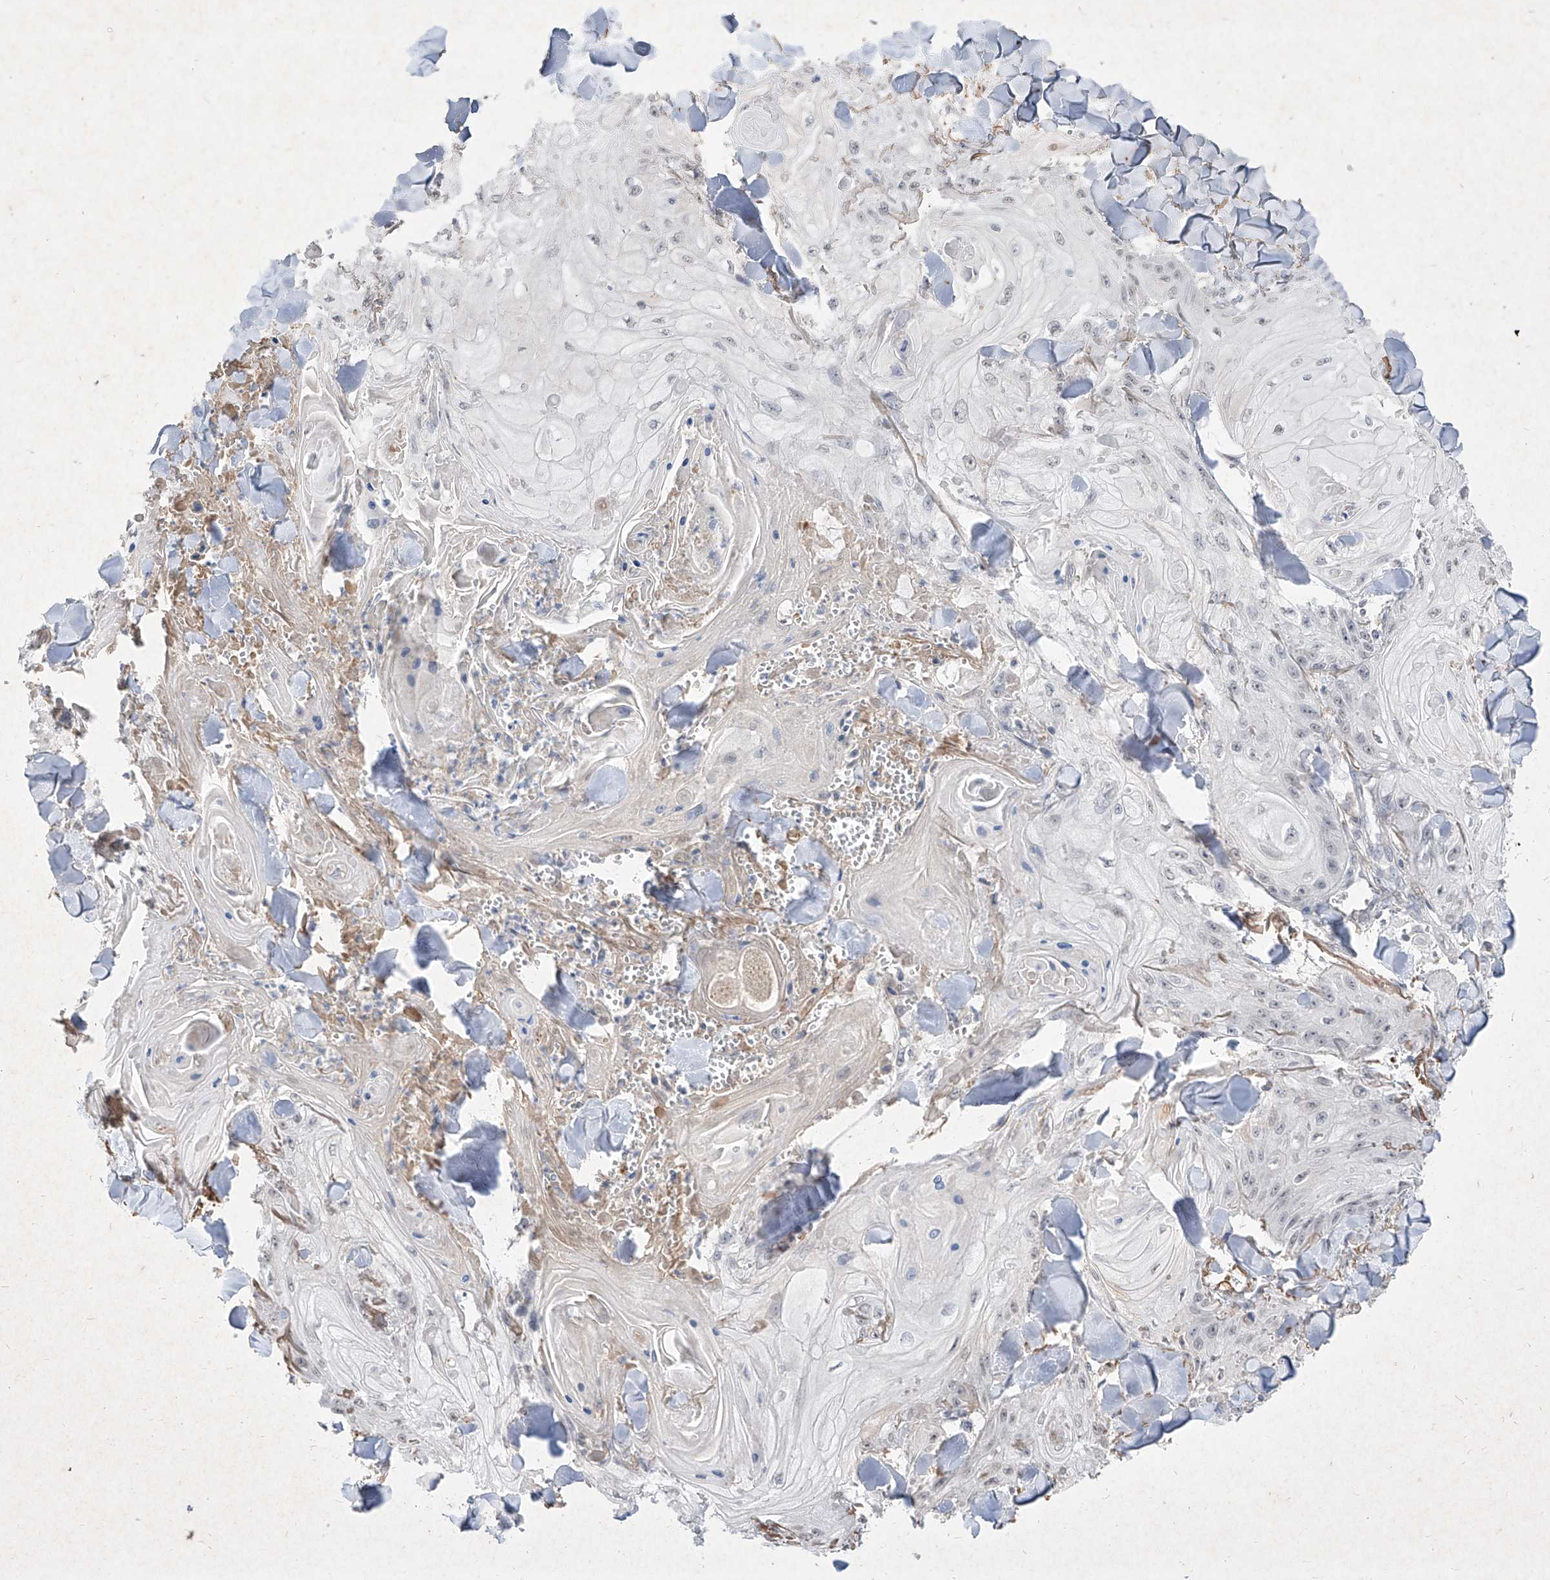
{"staining": {"intensity": "negative", "quantity": "none", "location": "none"}, "tissue": "skin cancer", "cell_type": "Tumor cells", "image_type": "cancer", "snomed": [{"axis": "morphology", "description": "Squamous cell carcinoma, NOS"}, {"axis": "topography", "description": "Skin"}], "caption": "Human skin squamous cell carcinoma stained for a protein using IHC demonstrates no expression in tumor cells.", "gene": "C4A", "patient": {"sex": "male", "age": 74}}